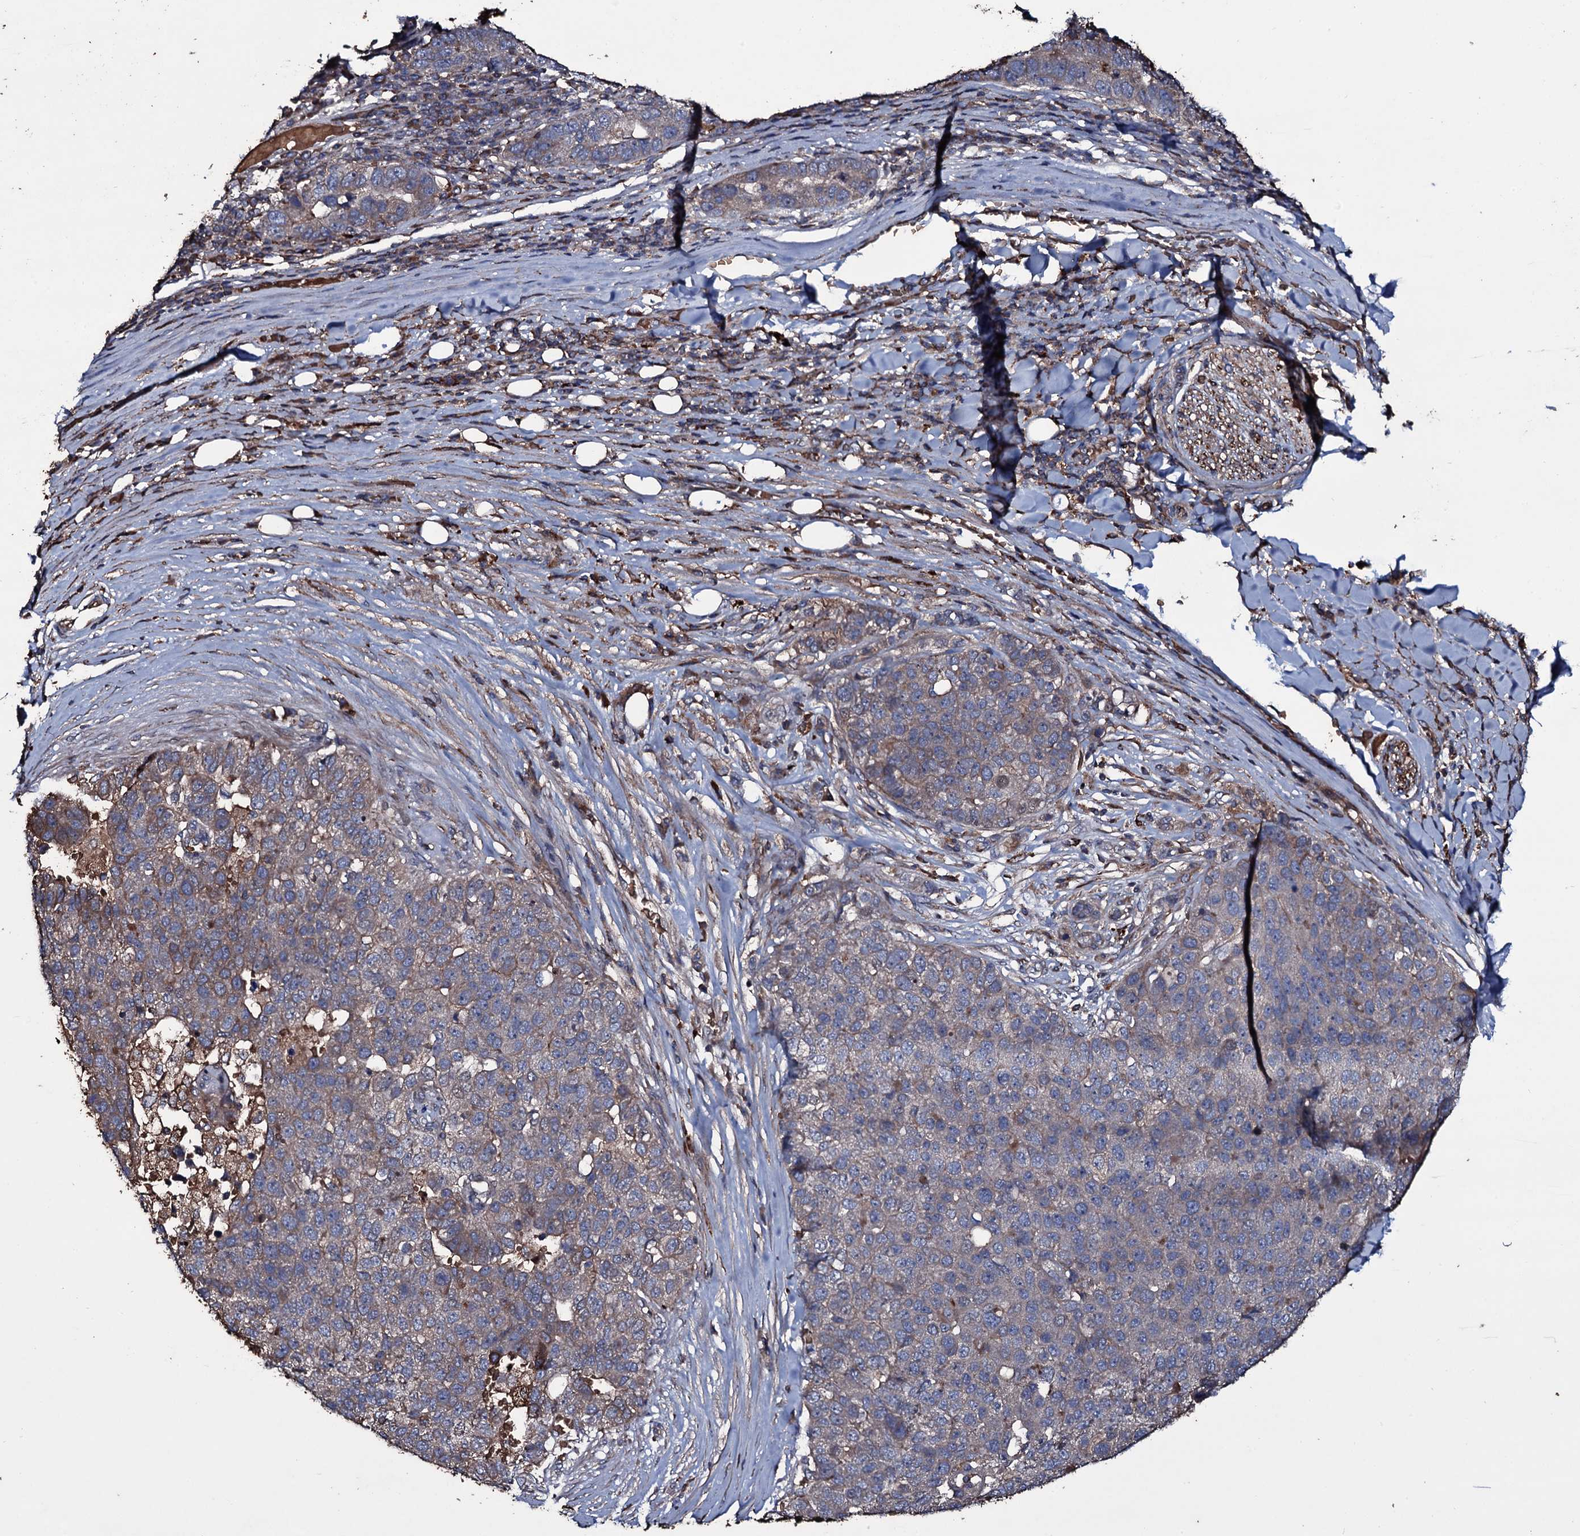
{"staining": {"intensity": "weak", "quantity": "25%-75%", "location": "cytoplasmic/membranous"}, "tissue": "pancreatic cancer", "cell_type": "Tumor cells", "image_type": "cancer", "snomed": [{"axis": "morphology", "description": "Adenocarcinoma, NOS"}, {"axis": "topography", "description": "Pancreas"}], "caption": "DAB immunohistochemical staining of adenocarcinoma (pancreatic) shows weak cytoplasmic/membranous protein expression in approximately 25%-75% of tumor cells.", "gene": "ZSWIM8", "patient": {"sex": "female", "age": 61}}